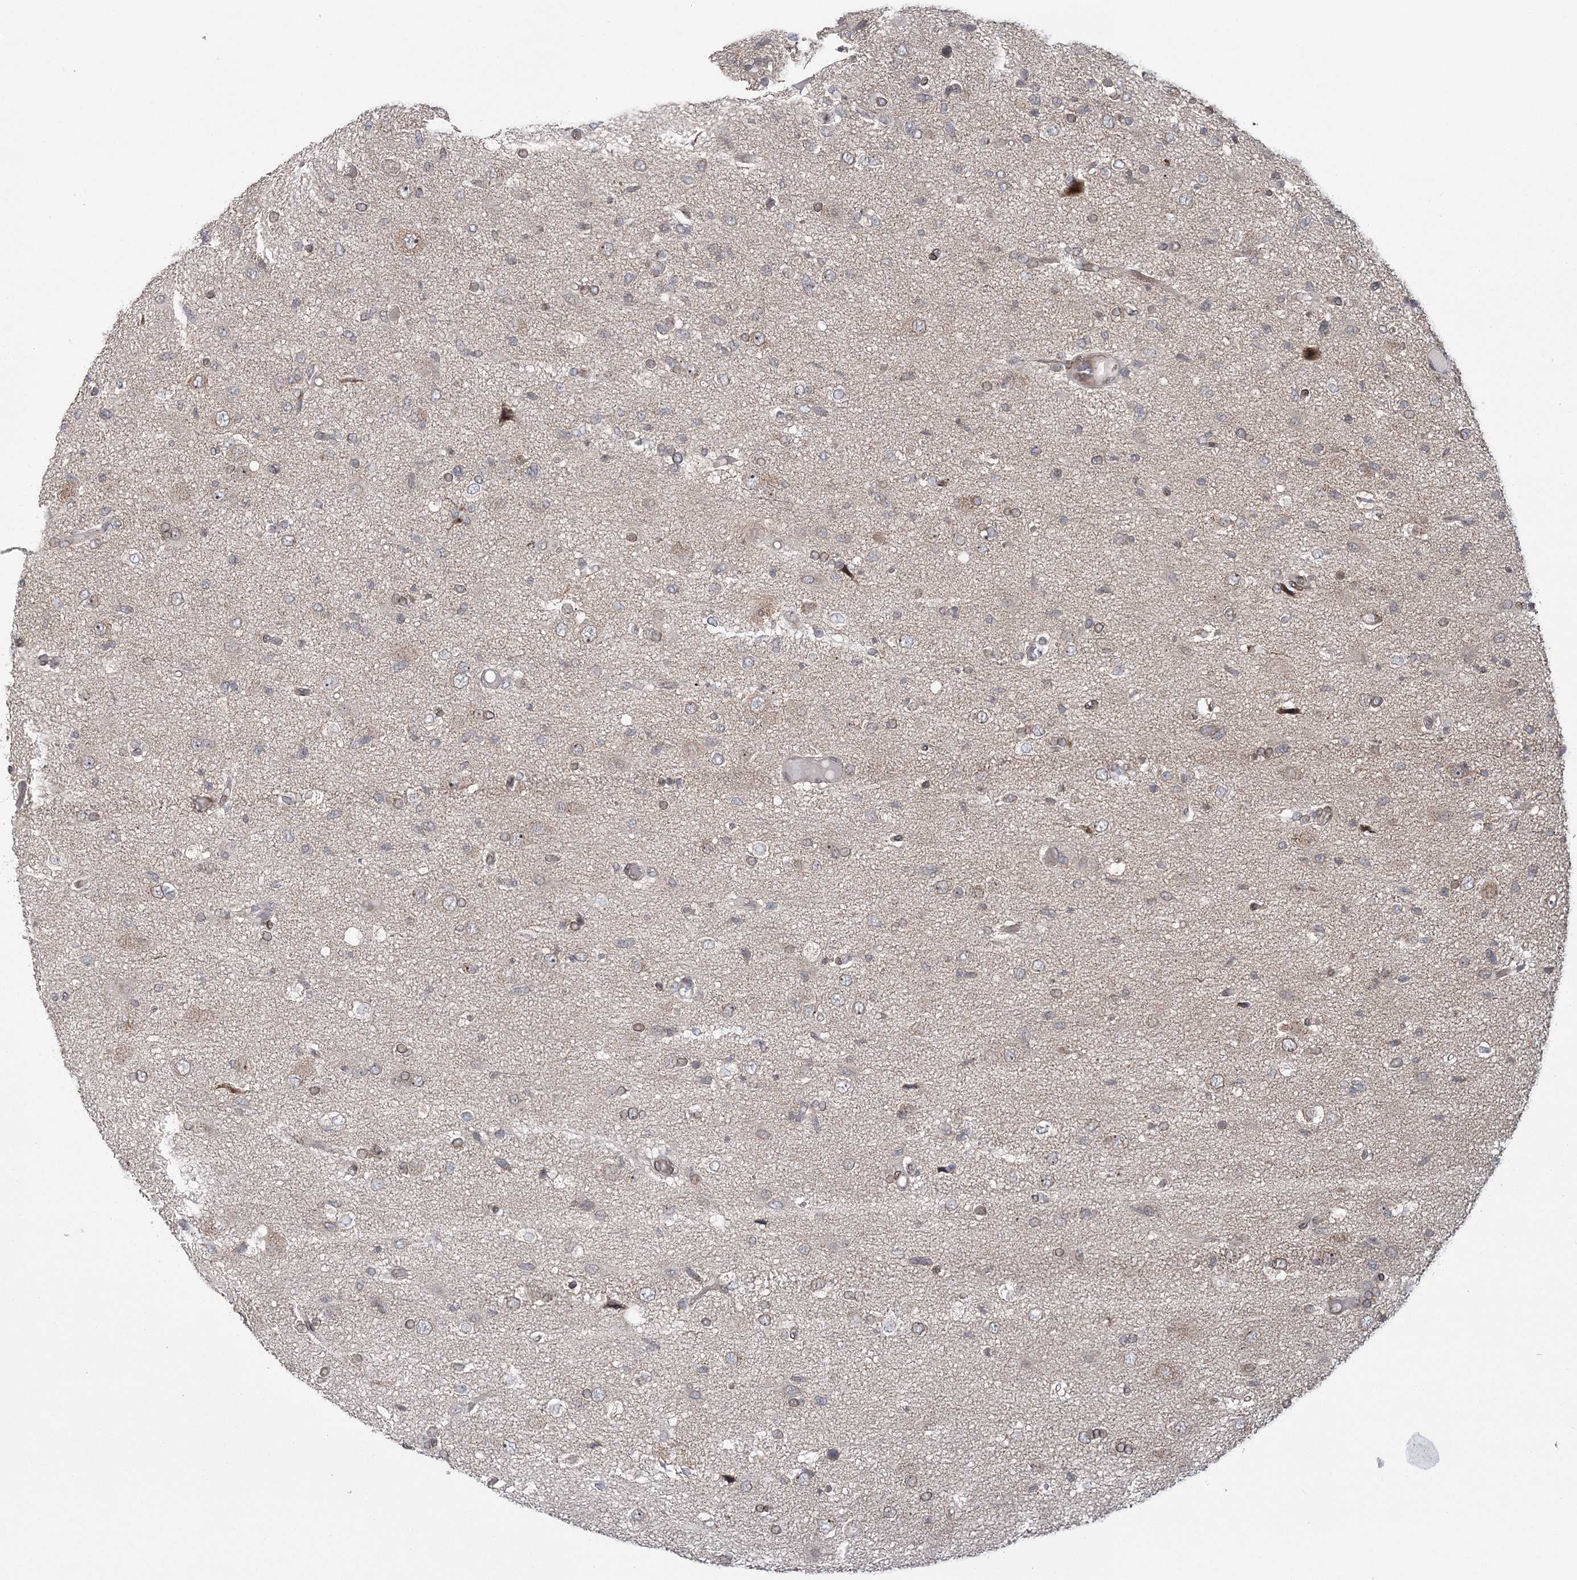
{"staining": {"intensity": "weak", "quantity": "<25%", "location": "cytoplasmic/membranous,nuclear"}, "tissue": "glioma", "cell_type": "Tumor cells", "image_type": "cancer", "snomed": [{"axis": "morphology", "description": "Glioma, malignant, High grade"}, {"axis": "topography", "description": "Brain"}], "caption": "A micrograph of malignant glioma (high-grade) stained for a protein demonstrates no brown staining in tumor cells. (DAB IHC visualized using brightfield microscopy, high magnification).", "gene": "DNAJC27", "patient": {"sex": "female", "age": 59}}